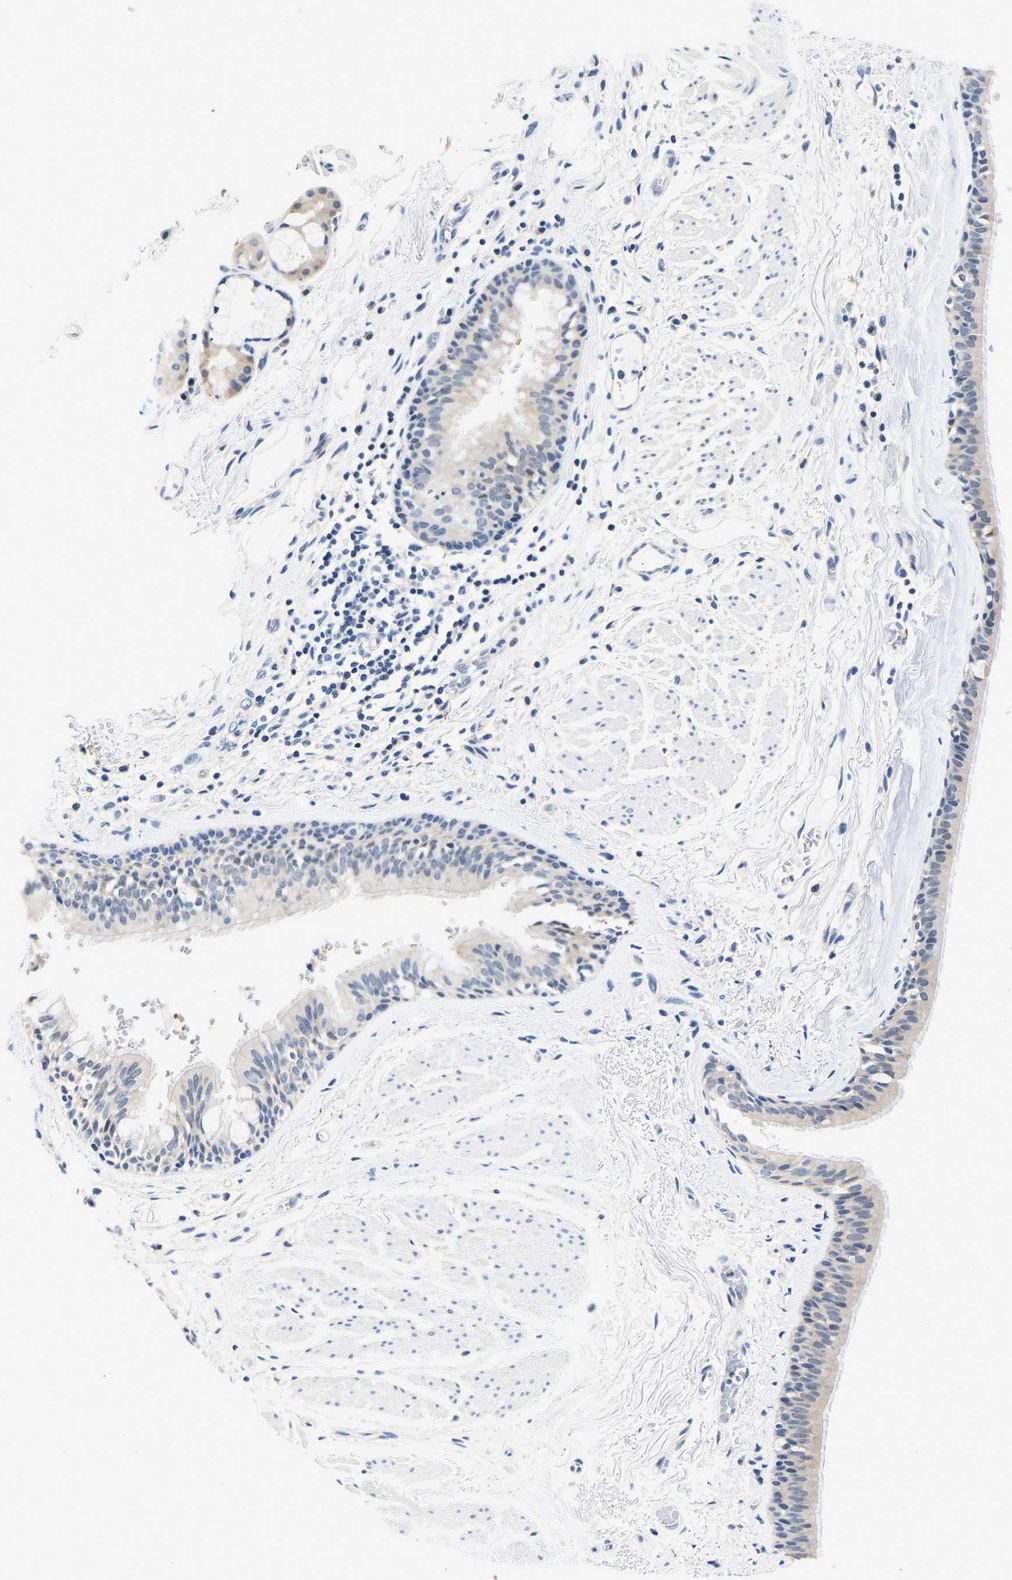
{"staining": {"intensity": "weak", "quantity": "<25%", "location": "cytoplasmic/membranous"}, "tissue": "bronchus", "cell_type": "Respiratory epithelial cells", "image_type": "normal", "snomed": [{"axis": "morphology", "description": "Normal tissue, NOS"}, {"axis": "topography", "description": "Cartilage tissue"}], "caption": "Immunohistochemistry image of unremarkable bronchus: bronchus stained with DAB exhibits no significant protein expression in respiratory epithelial cells.", "gene": "UCHL3", "patient": {"sex": "female", "age": 63}}